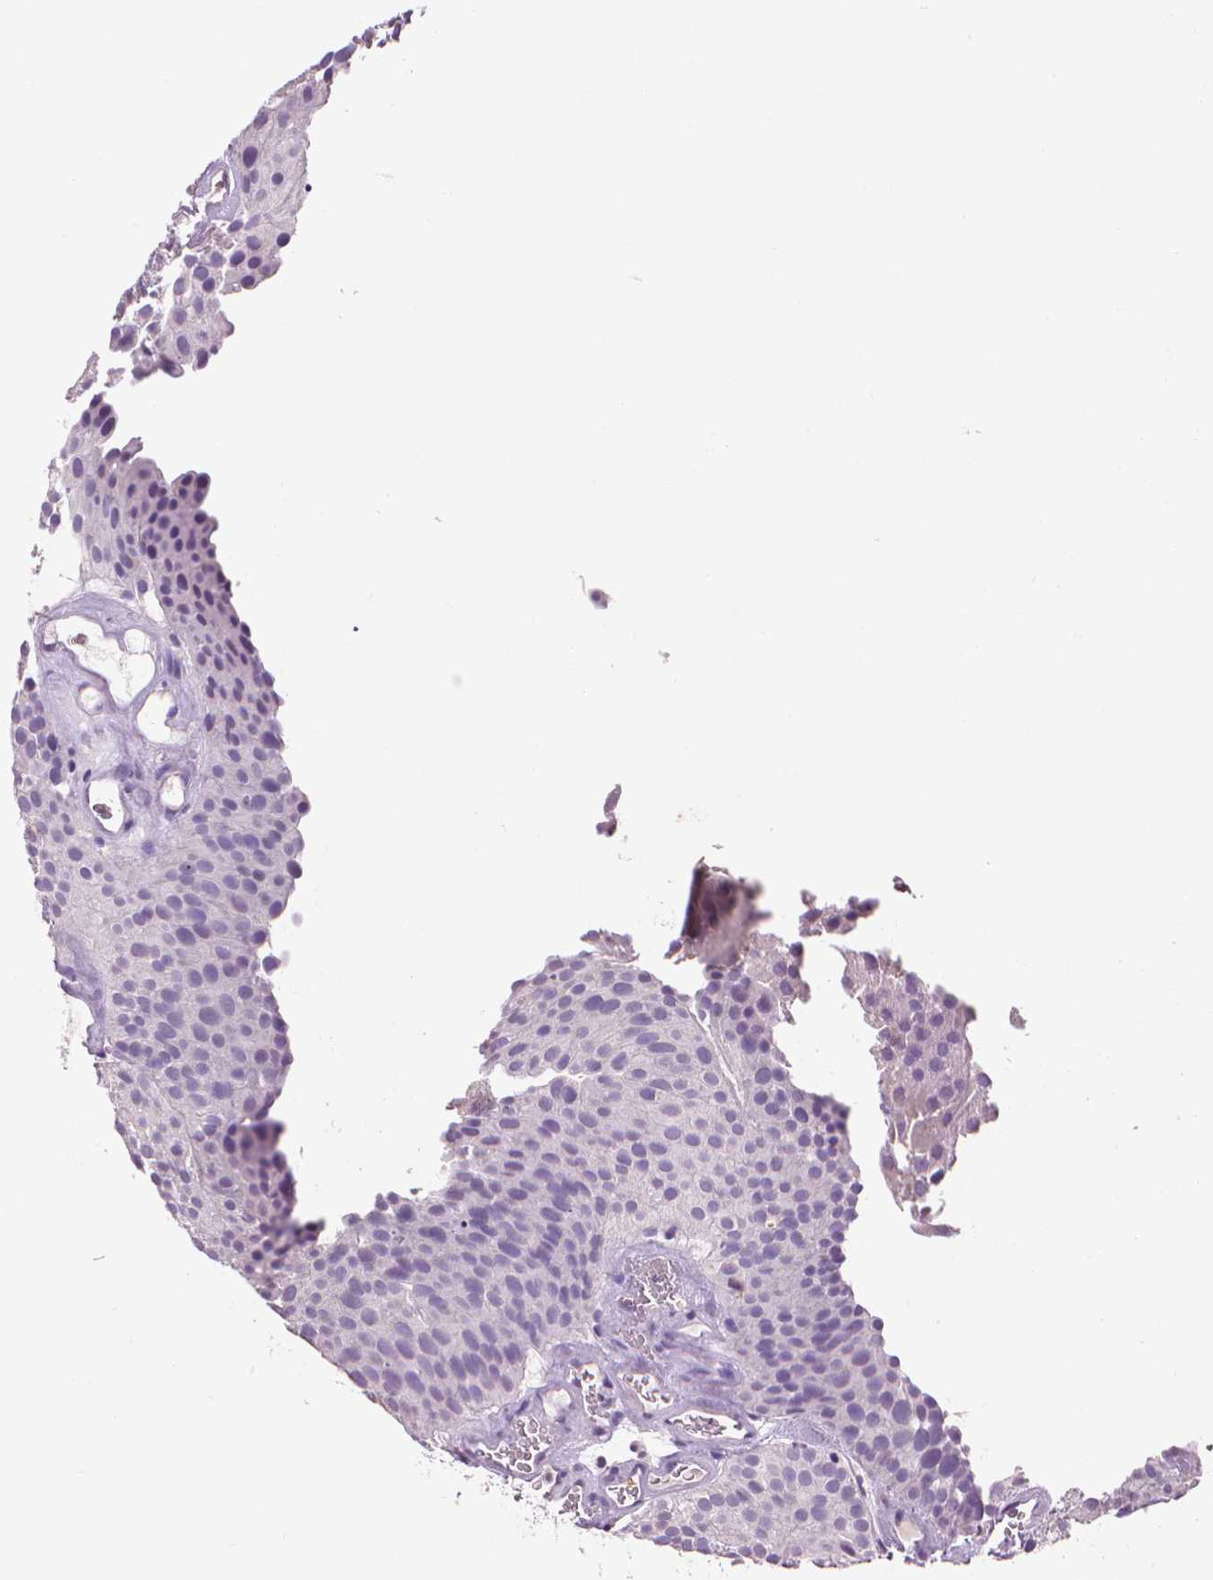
{"staining": {"intensity": "negative", "quantity": "none", "location": "none"}, "tissue": "urothelial cancer", "cell_type": "Tumor cells", "image_type": "cancer", "snomed": [{"axis": "morphology", "description": "Urothelial carcinoma, Low grade"}, {"axis": "topography", "description": "Urinary bladder"}], "caption": "Urothelial cancer stained for a protein using immunohistochemistry displays no expression tumor cells.", "gene": "CDKN2D", "patient": {"sex": "female", "age": 87}}